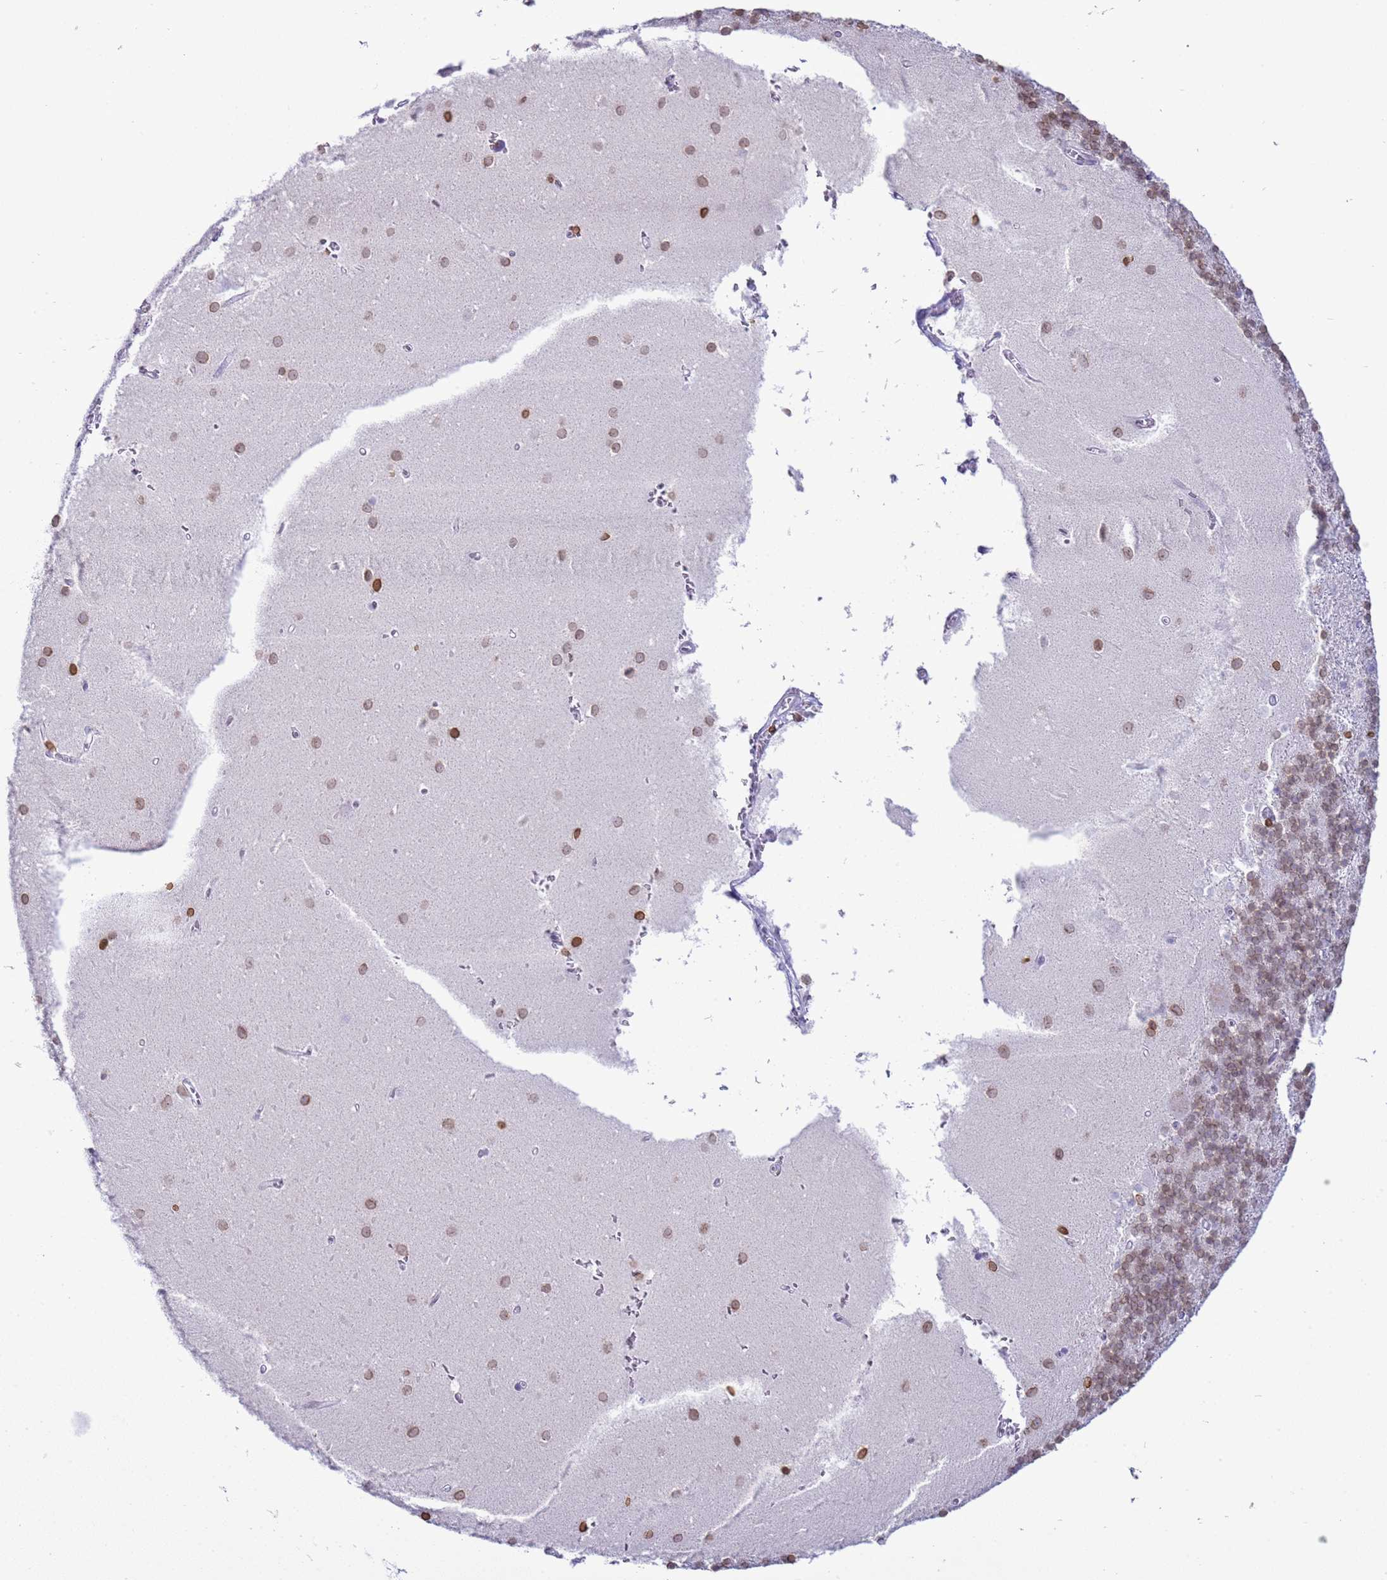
{"staining": {"intensity": "weak", "quantity": "25%-75%", "location": "nuclear"}, "tissue": "cerebellum", "cell_type": "Cells in granular layer", "image_type": "normal", "snomed": [{"axis": "morphology", "description": "Normal tissue, NOS"}, {"axis": "topography", "description": "Cerebellum"}], "caption": "A brown stain highlights weak nuclear positivity of a protein in cells in granular layer of normal human cerebellum. The staining is performed using DAB (3,3'-diaminobenzidine) brown chromogen to label protein expression. The nuclei are counter-stained blue using hematoxylin.", "gene": "DHX37", "patient": {"sex": "male", "age": 54}}